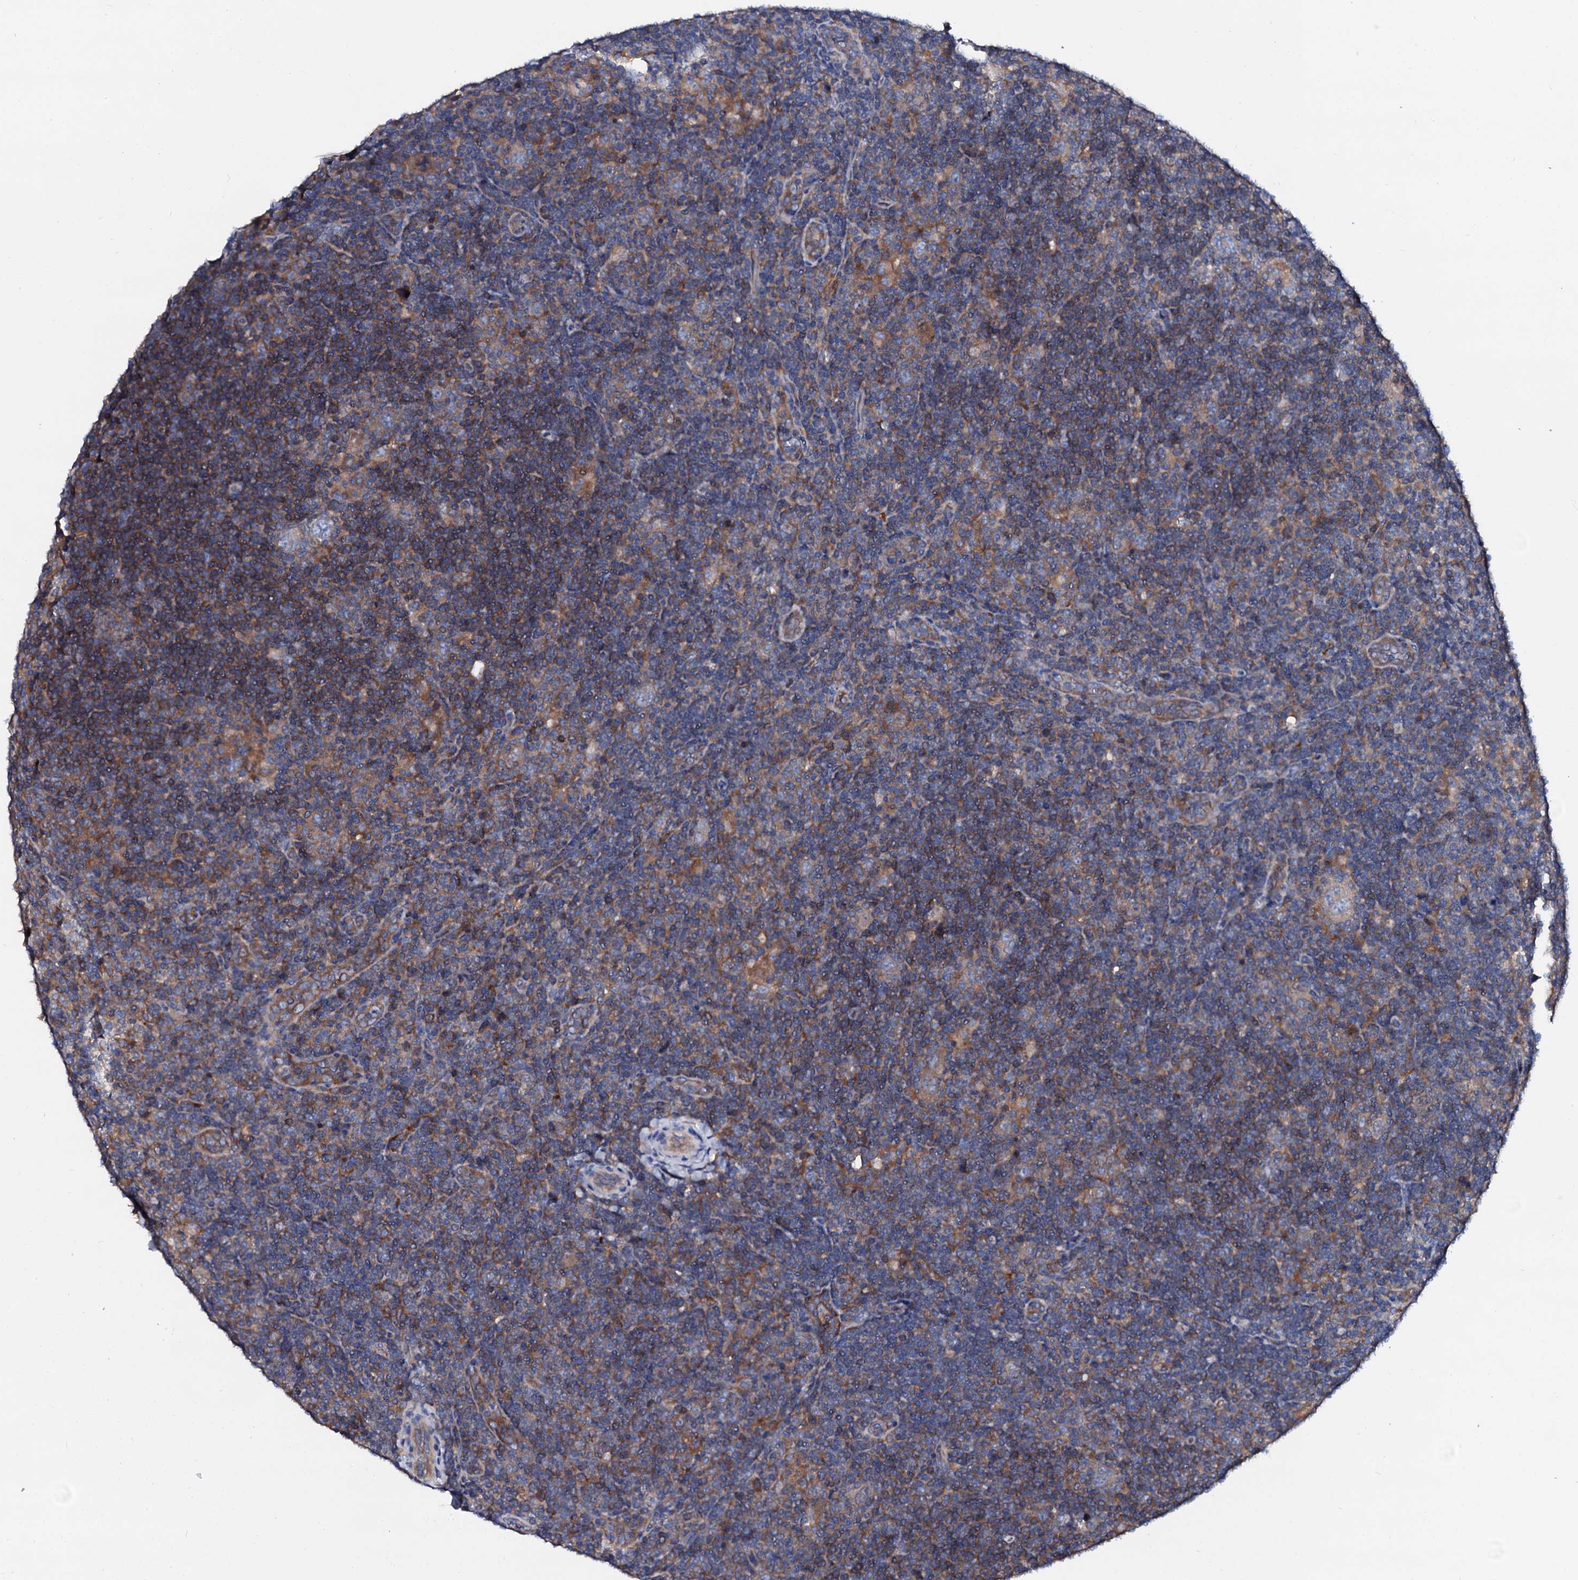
{"staining": {"intensity": "weak", "quantity": "25%-75%", "location": "cytoplasmic/membranous"}, "tissue": "lymphoma", "cell_type": "Tumor cells", "image_type": "cancer", "snomed": [{"axis": "morphology", "description": "Hodgkin's disease, NOS"}, {"axis": "topography", "description": "Lymph node"}], "caption": "IHC histopathology image of neoplastic tissue: human lymphoma stained using immunohistochemistry (IHC) exhibits low levels of weak protein expression localized specifically in the cytoplasmic/membranous of tumor cells, appearing as a cytoplasmic/membranous brown color.", "gene": "CSKMT", "patient": {"sex": "female", "age": 57}}